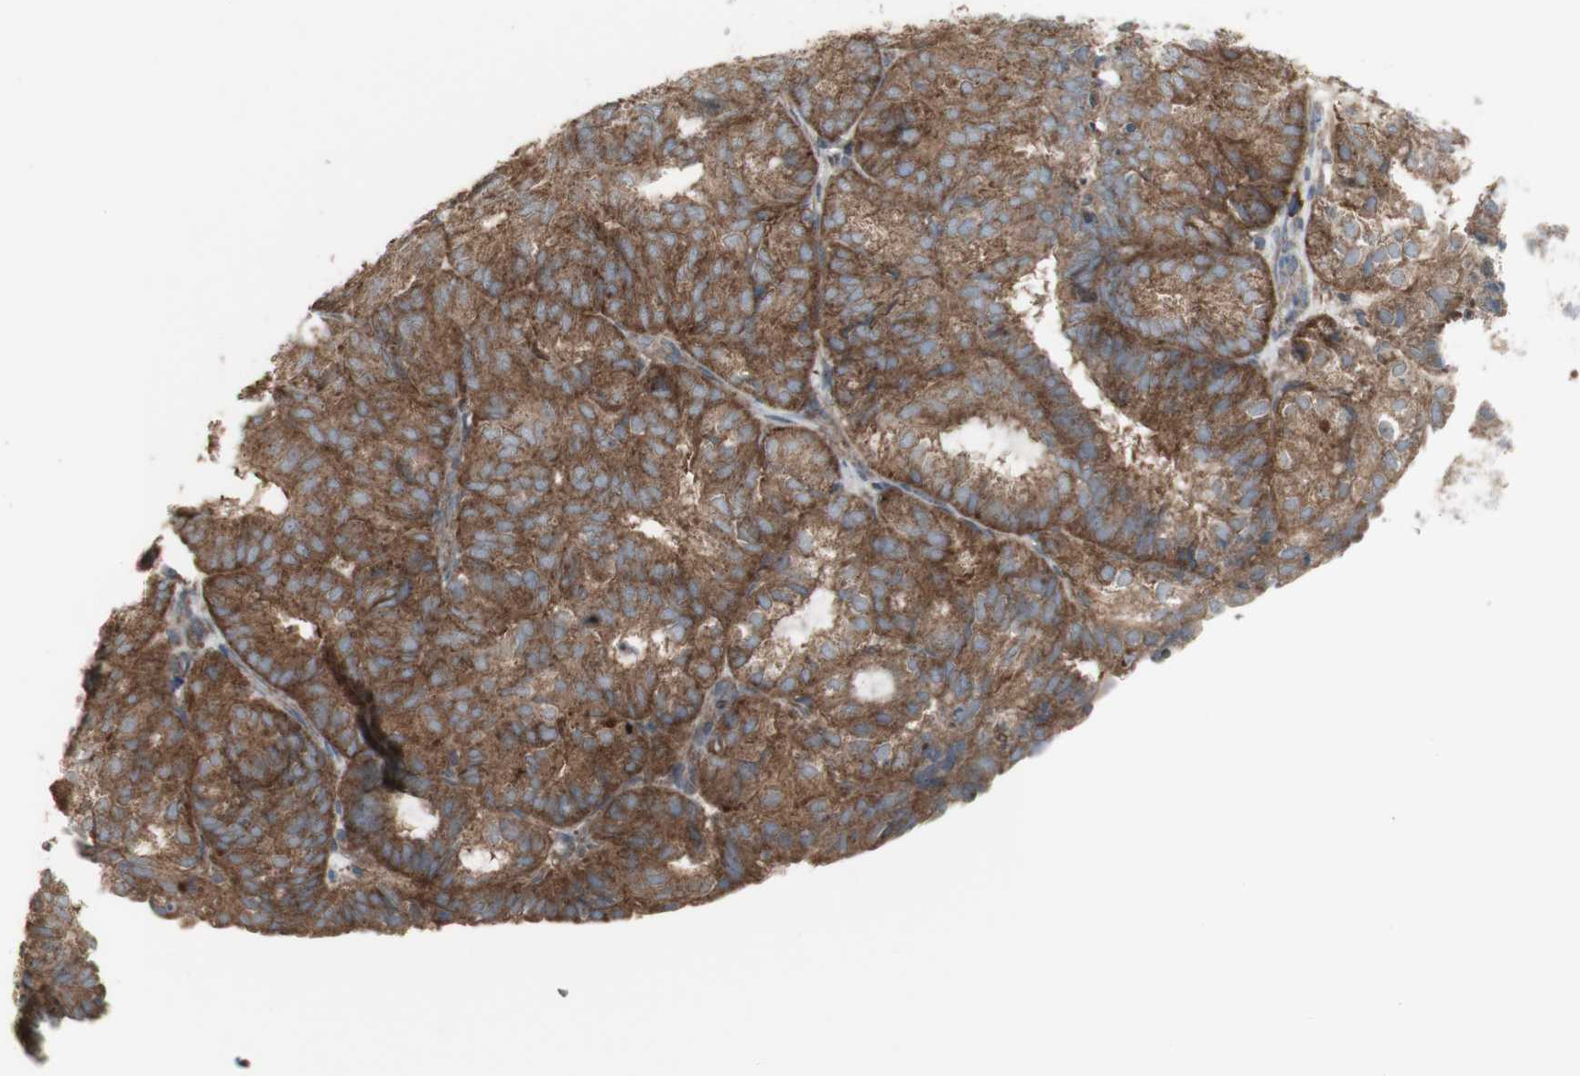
{"staining": {"intensity": "moderate", "quantity": ">75%", "location": "cytoplasmic/membranous"}, "tissue": "endometrial cancer", "cell_type": "Tumor cells", "image_type": "cancer", "snomed": [{"axis": "morphology", "description": "Adenocarcinoma, NOS"}, {"axis": "topography", "description": "Uterus"}], "caption": "Endometrial cancer stained with a protein marker exhibits moderate staining in tumor cells.", "gene": "SHC1", "patient": {"sex": "female", "age": 60}}